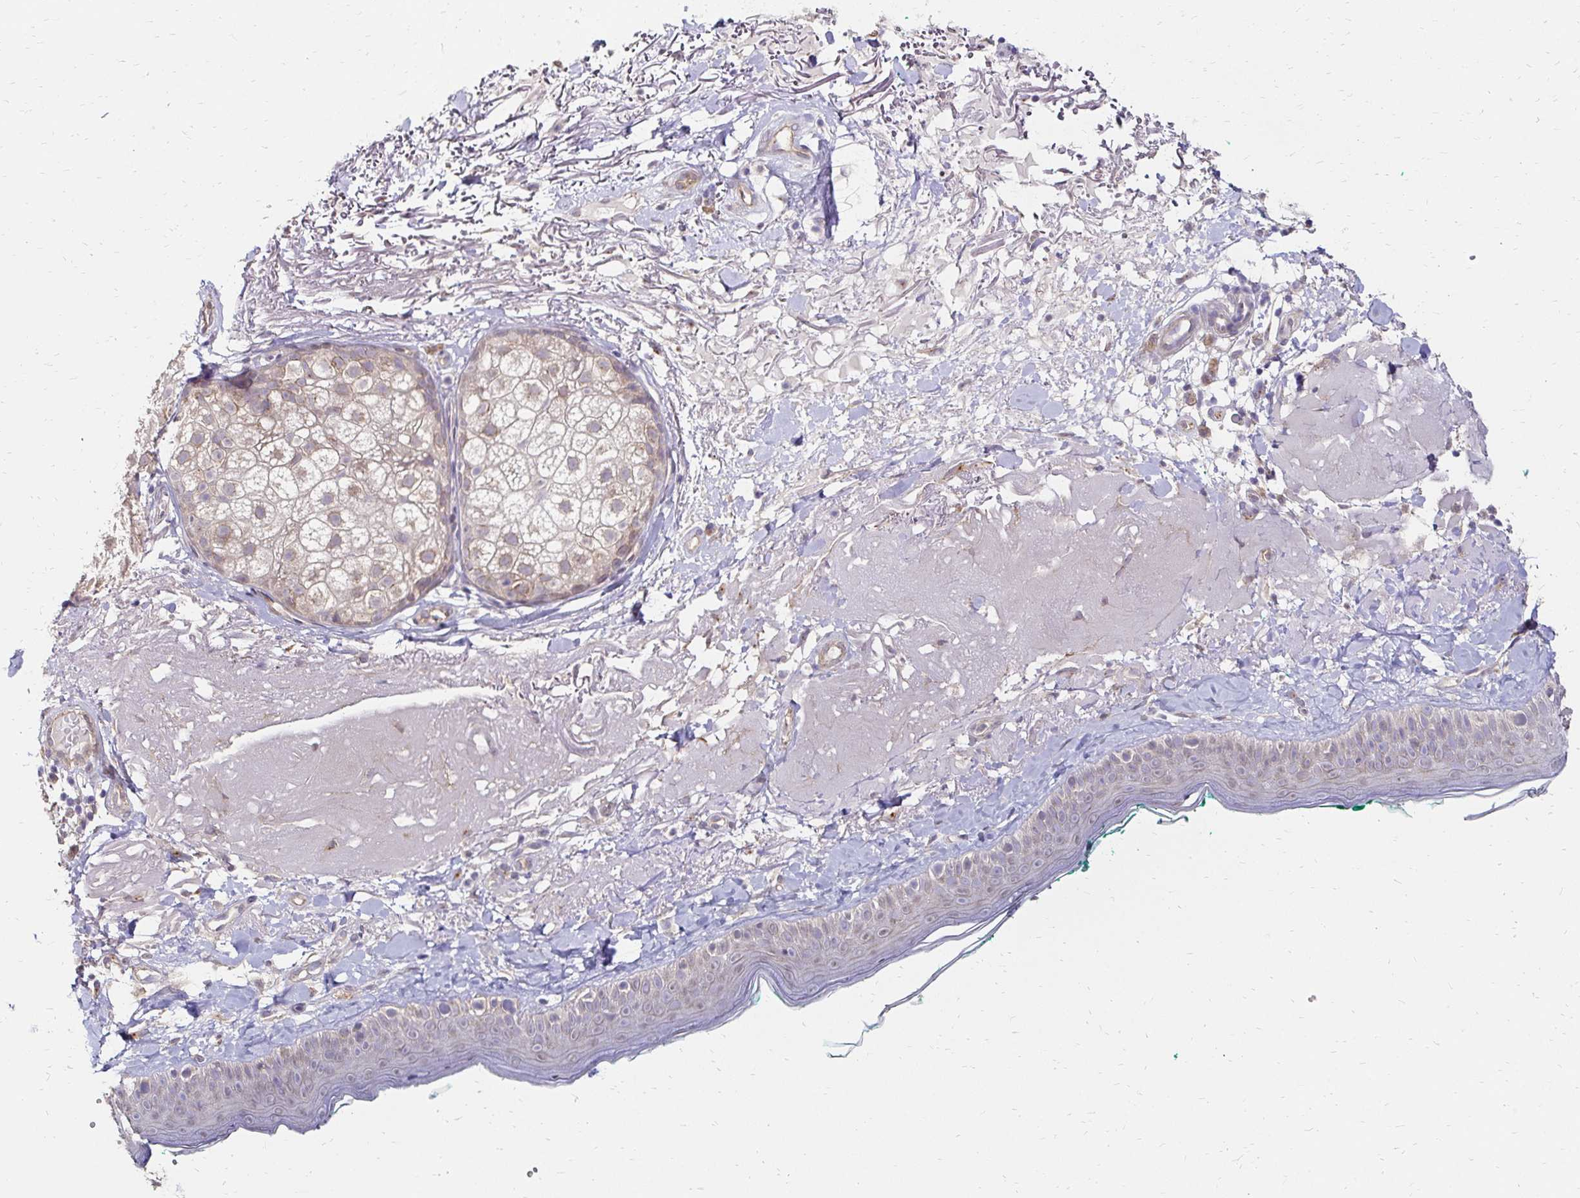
{"staining": {"intensity": "negative", "quantity": "none", "location": "none"}, "tissue": "skin", "cell_type": "Fibroblasts", "image_type": "normal", "snomed": [{"axis": "morphology", "description": "Normal tissue, NOS"}, {"axis": "topography", "description": "Skin"}], "caption": "Immunohistochemistry (IHC) micrograph of benign skin stained for a protein (brown), which displays no expression in fibroblasts. Nuclei are stained in blue.", "gene": "PRIMA1", "patient": {"sex": "male", "age": 73}}